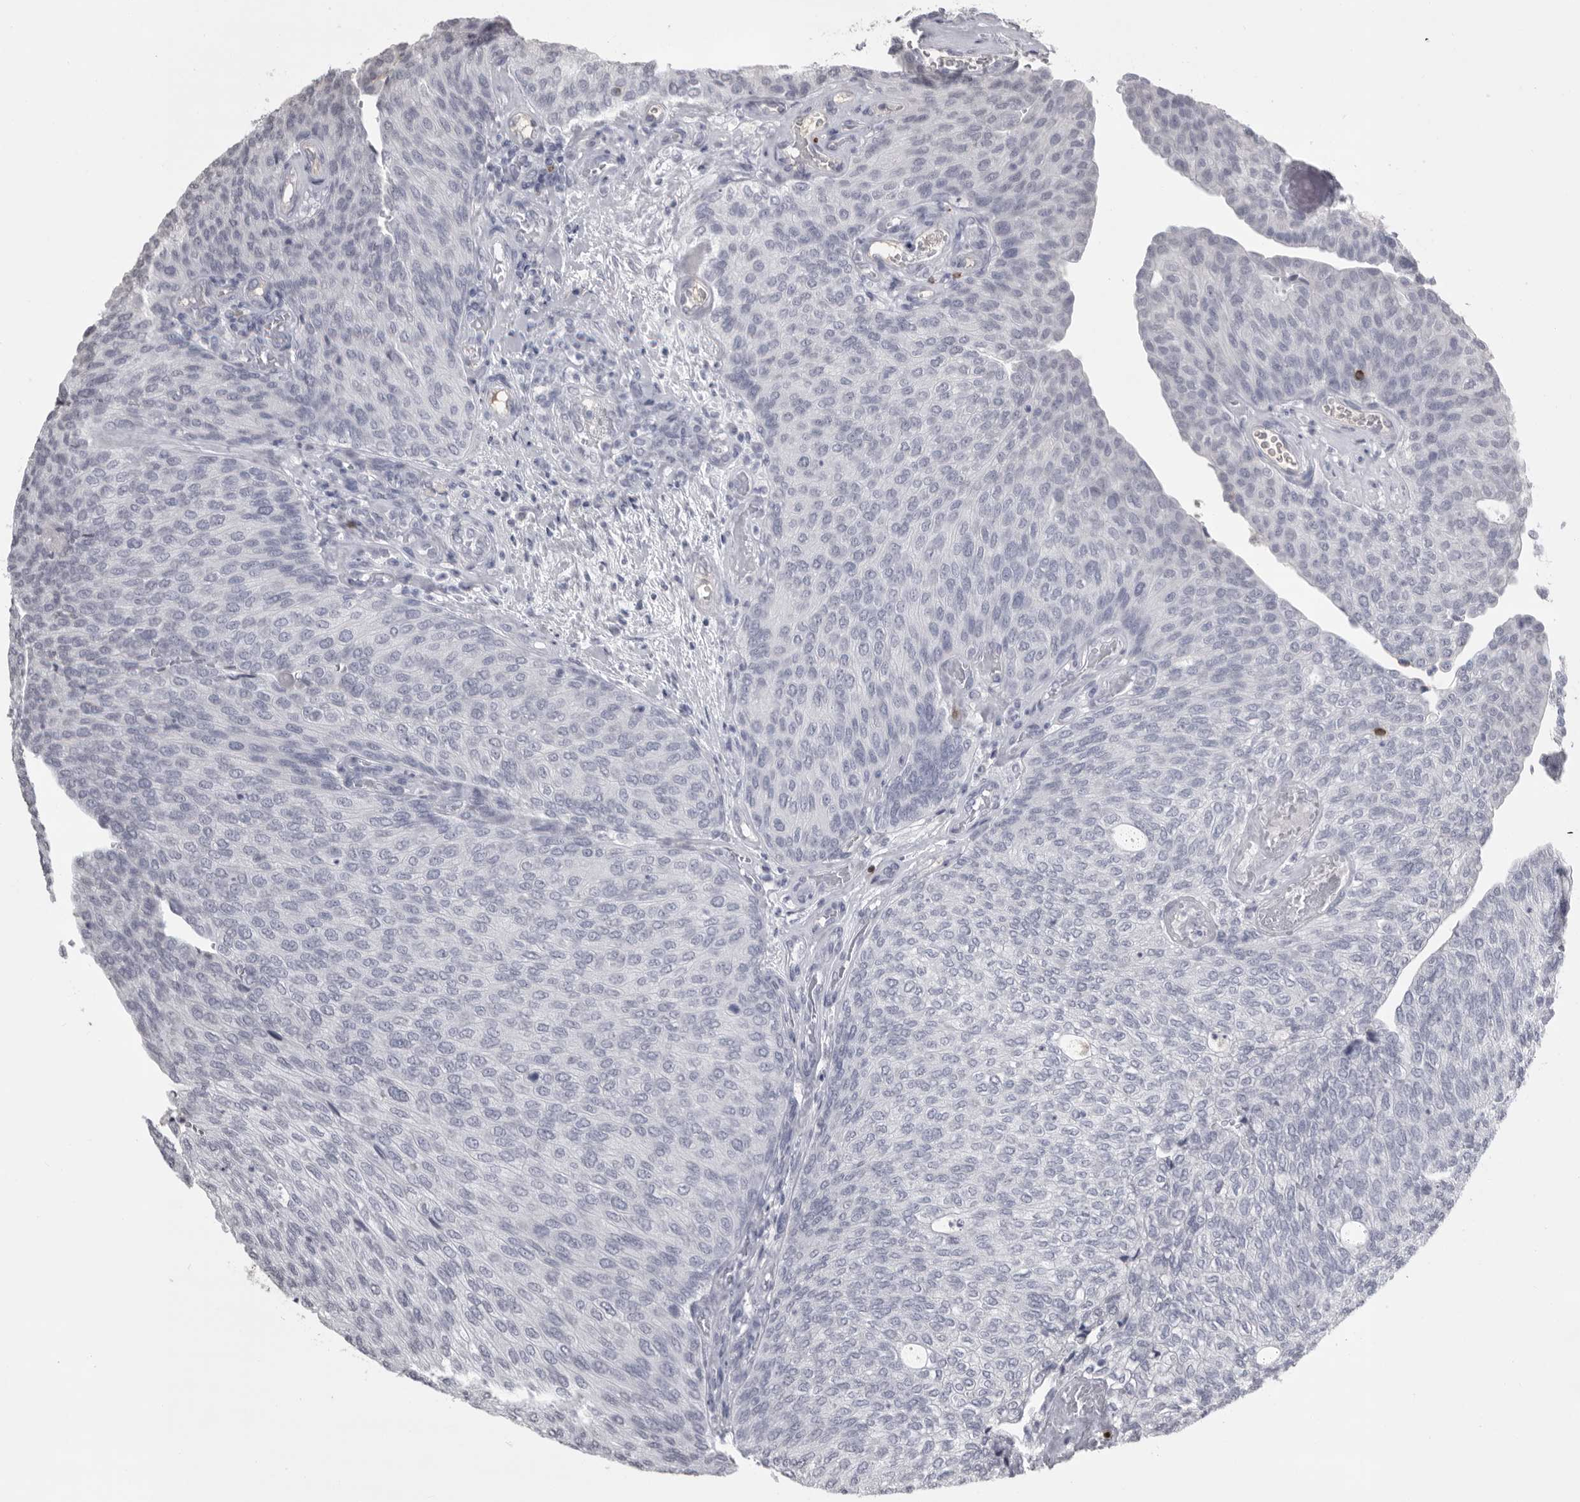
{"staining": {"intensity": "negative", "quantity": "none", "location": "none"}, "tissue": "urothelial cancer", "cell_type": "Tumor cells", "image_type": "cancer", "snomed": [{"axis": "morphology", "description": "Urothelial carcinoma, Low grade"}, {"axis": "topography", "description": "Urinary bladder"}], "caption": "This photomicrograph is of urothelial cancer stained with IHC to label a protein in brown with the nuclei are counter-stained blue. There is no positivity in tumor cells.", "gene": "GNLY", "patient": {"sex": "female", "age": 79}}